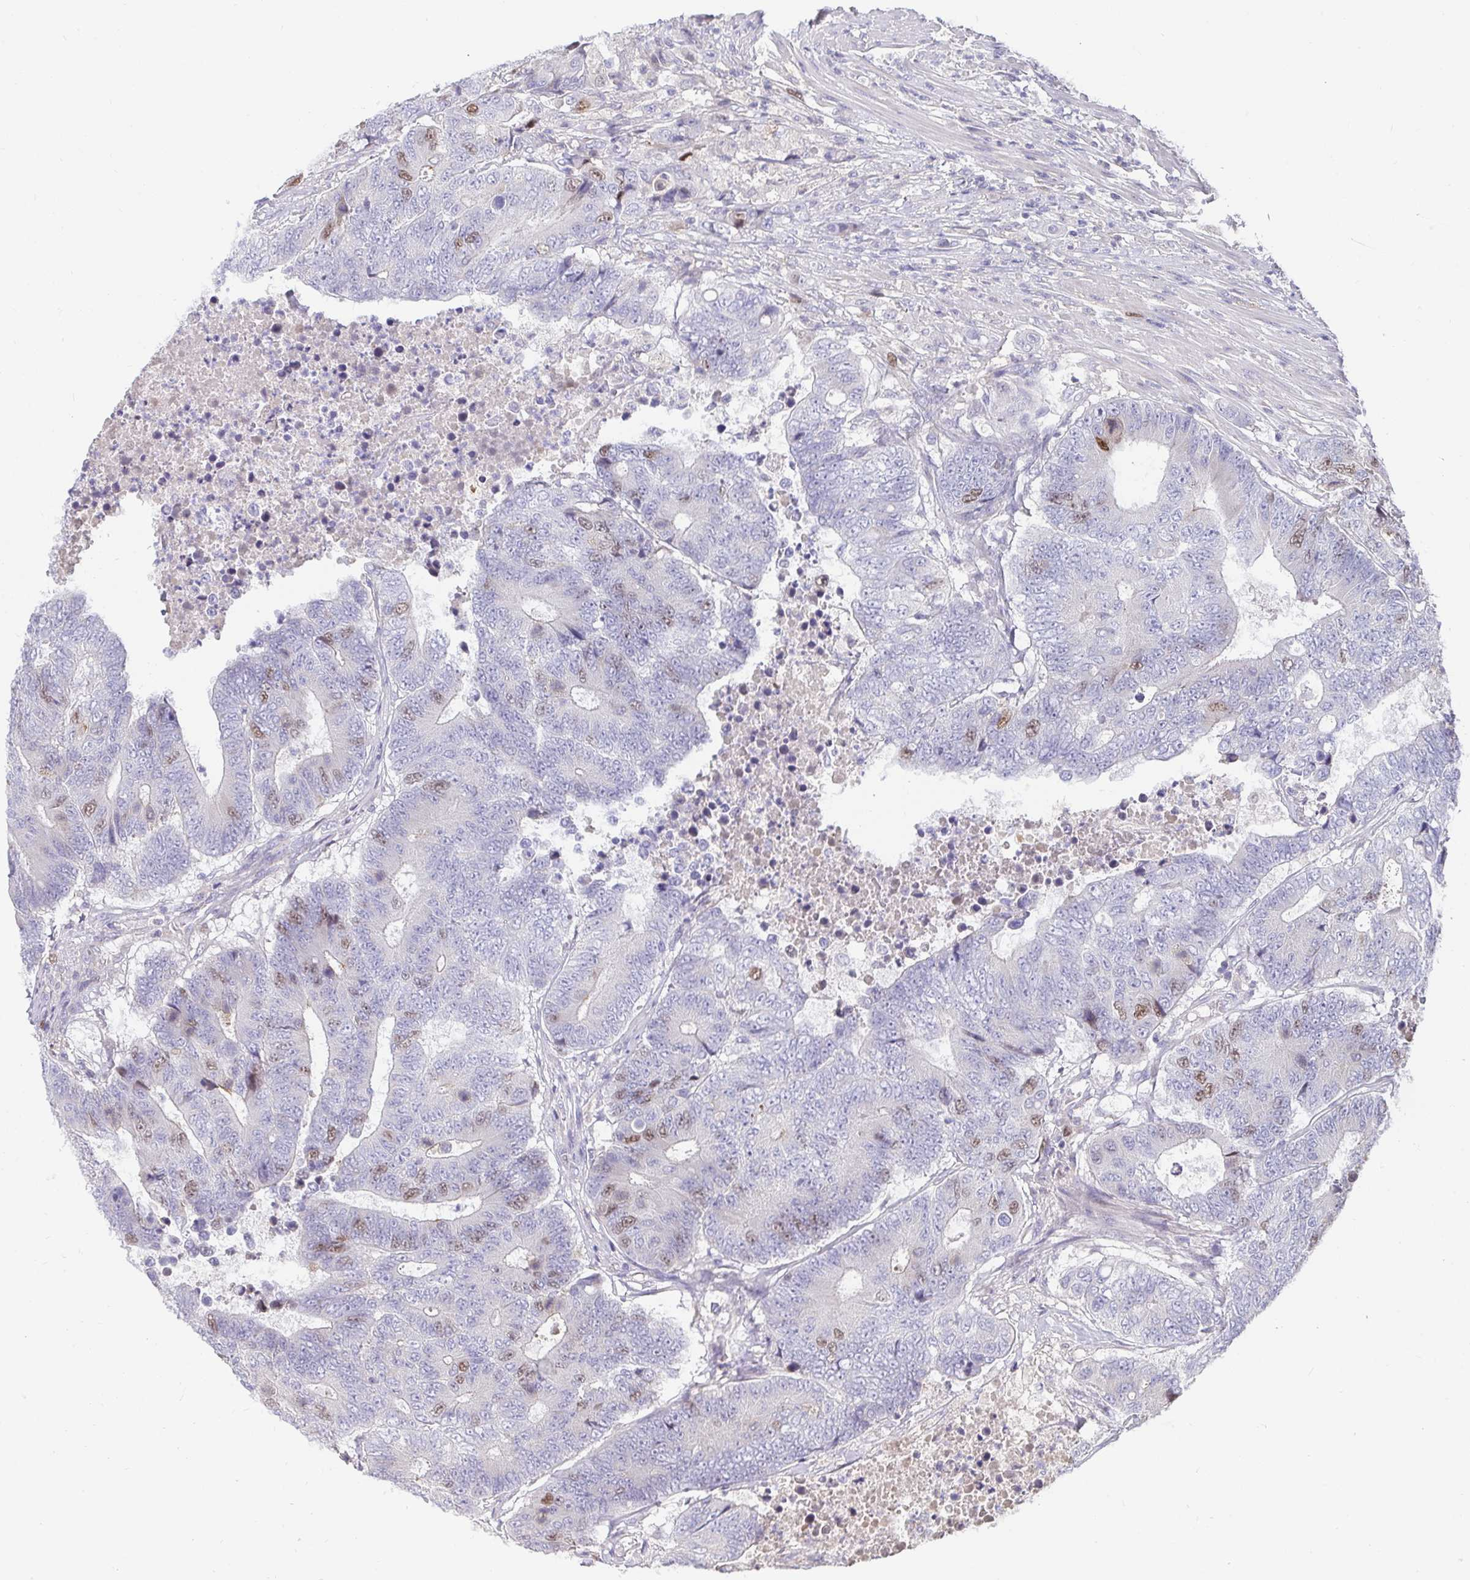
{"staining": {"intensity": "moderate", "quantity": "<25%", "location": "nuclear"}, "tissue": "colorectal cancer", "cell_type": "Tumor cells", "image_type": "cancer", "snomed": [{"axis": "morphology", "description": "Adenocarcinoma, NOS"}, {"axis": "topography", "description": "Colon"}], "caption": "Protein staining of colorectal cancer tissue reveals moderate nuclear staining in about <25% of tumor cells.", "gene": "ANLN", "patient": {"sex": "female", "age": 48}}